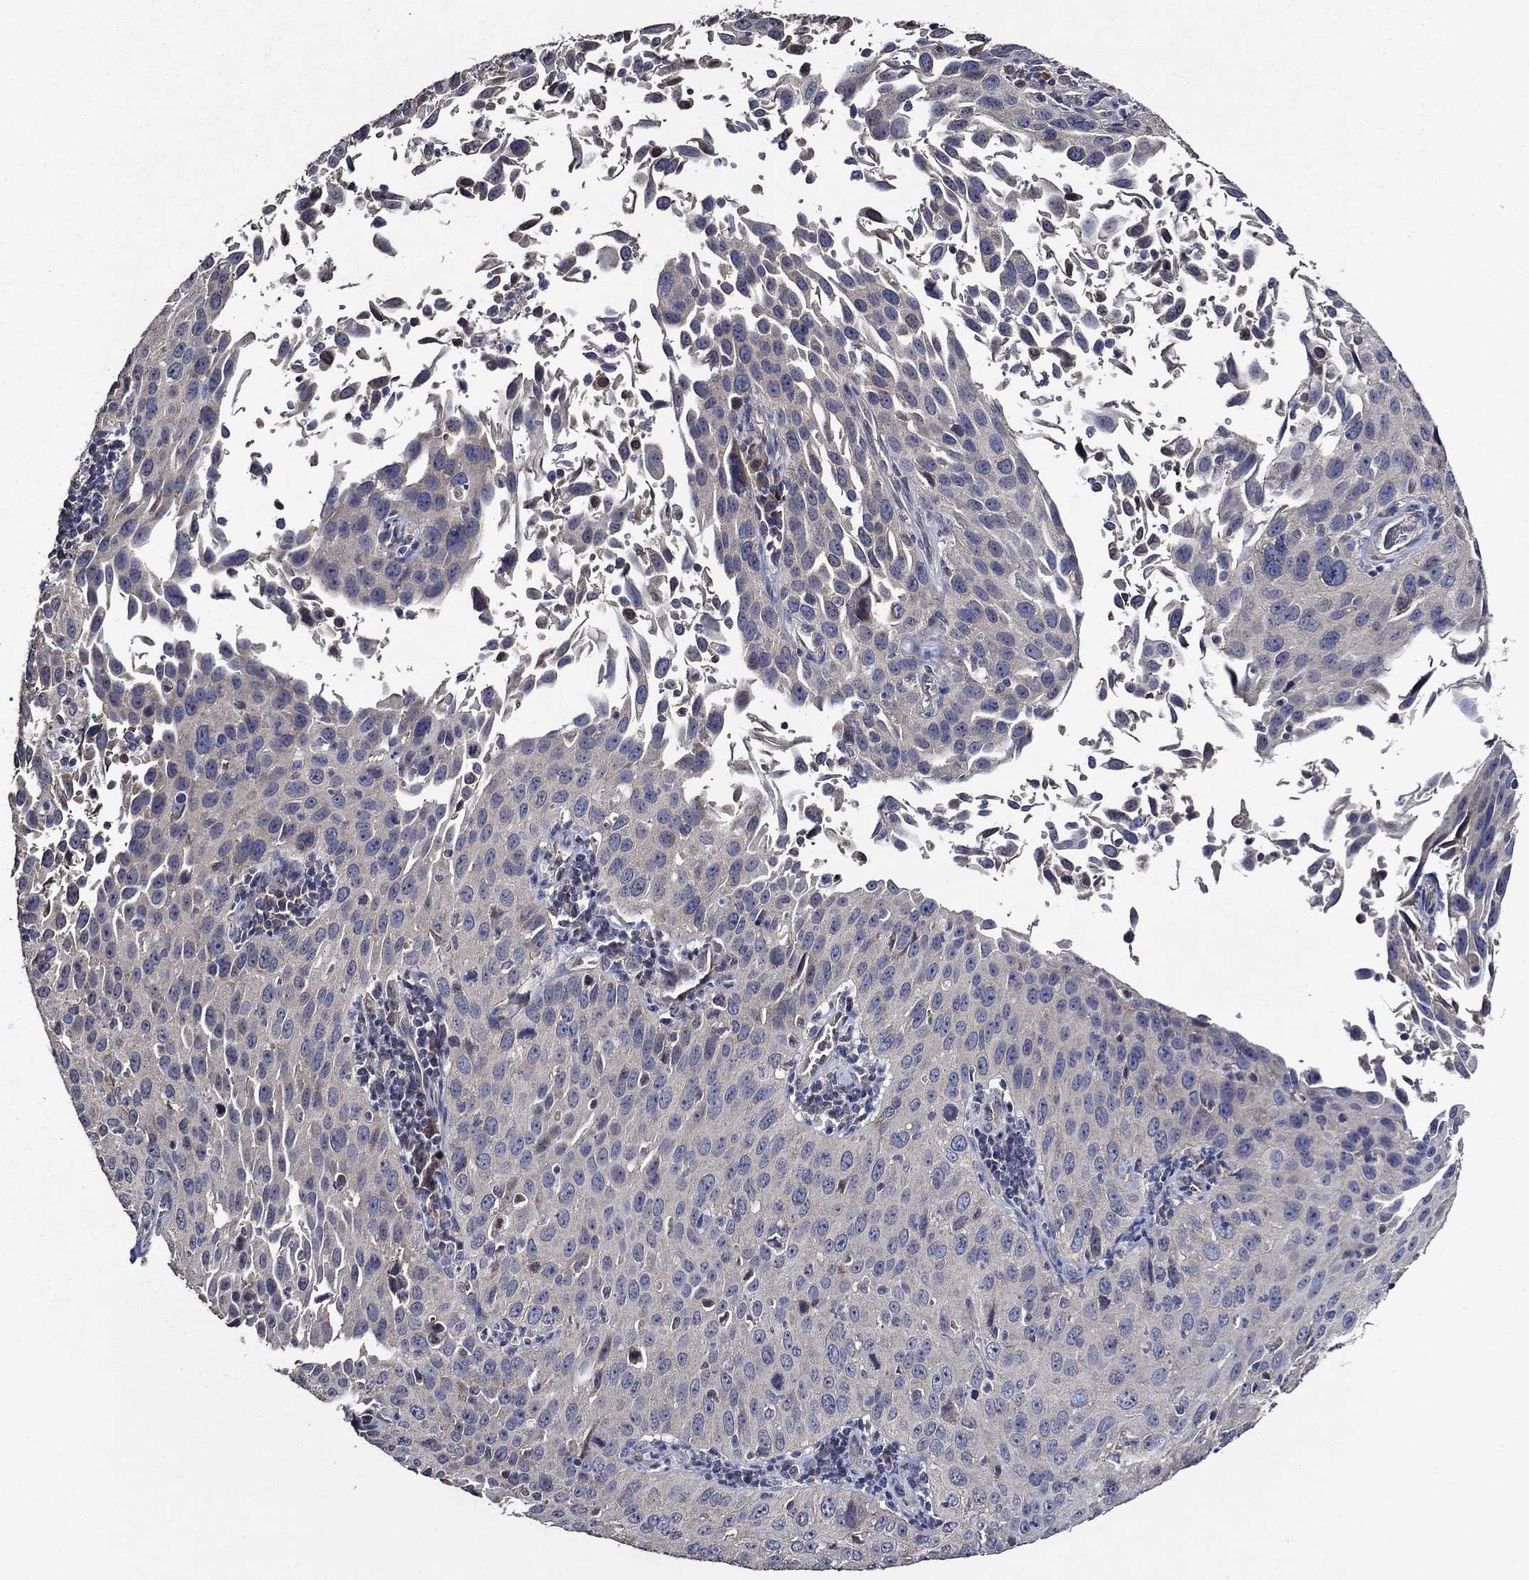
{"staining": {"intensity": "negative", "quantity": "none", "location": "none"}, "tissue": "cervical cancer", "cell_type": "Tumor cells", "image_type": "cancer", "snomed": [{"axis": "morphology", "description": "Squamous cell carcinoma, NOS"}, {"axis": "topography", "description": "Cervix"}], "caption": "Immunohistochemistry (IHC) micrograph of neoplastic tissue: human cervical squamous cell carcinoma stained with DAB (3,3'-diaminobenzidine) exhibits no significant protein expression in tumor cells.", "gene": "HAP1", "patient": {"sex": "female", "age": 26}}